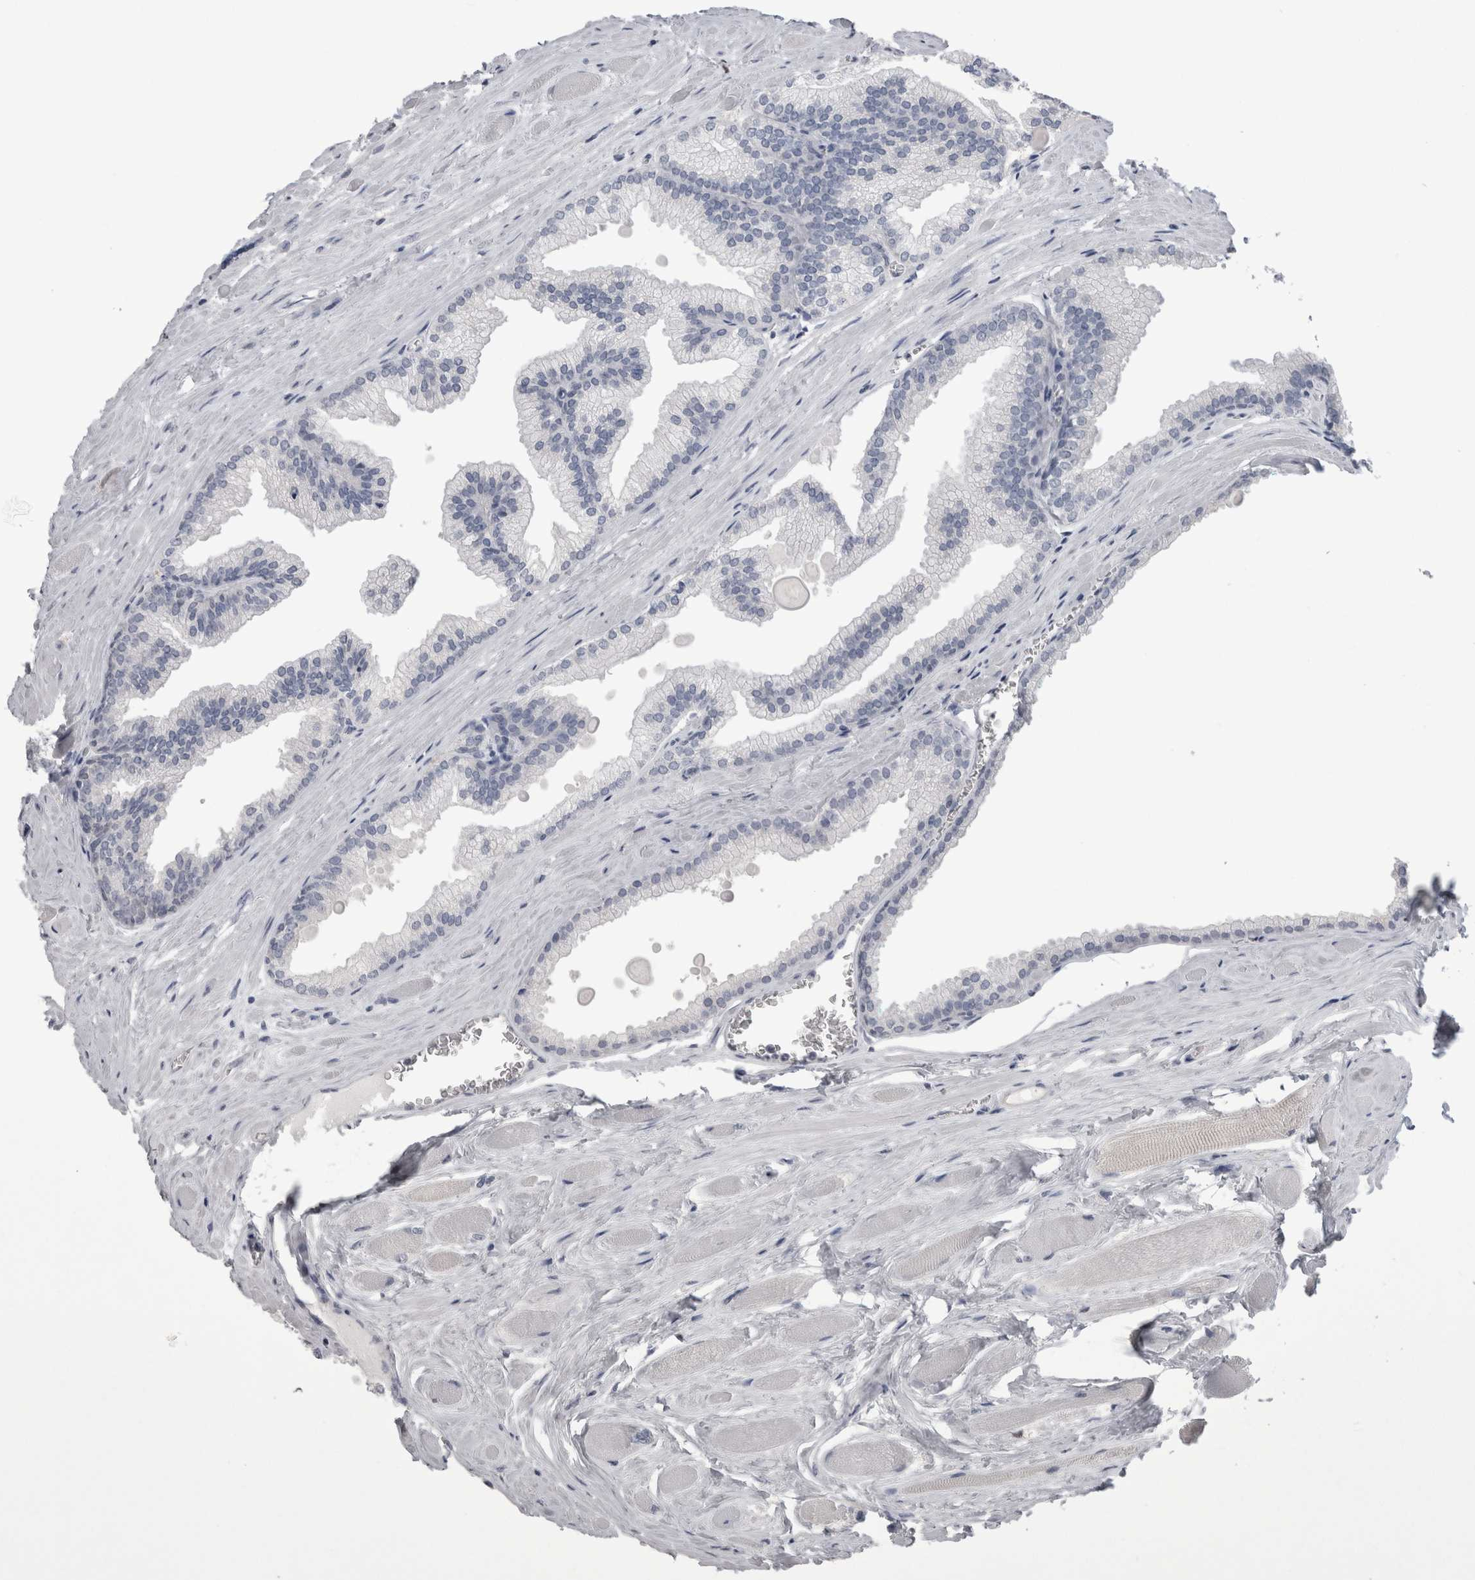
{"staining": {"intensity": "negative", "quantity": "none", "location": "none"}, "tissue": "prostate cancer", "cell_type": "Tumor cells", "image_type": "cancer", "snomed": [{"axis": "morphology", "description": "Adenocarcinoma, Low grade"}, {"axis": "topography", "description": "Prostate"}], "caption": "High magnification brightfield microscopy of prostate adenocarcinoma (low-grade) stained with DAB (brown) and counterstained with hematoxylin (blue): tumor cells show no significant positivity. (Brightfield microscopy of DAB (3,3'-diaminobenzidine) IHC at high magnification).", "gene": "SUCNR1", "patient": {"sex": "male", "age": 59}}